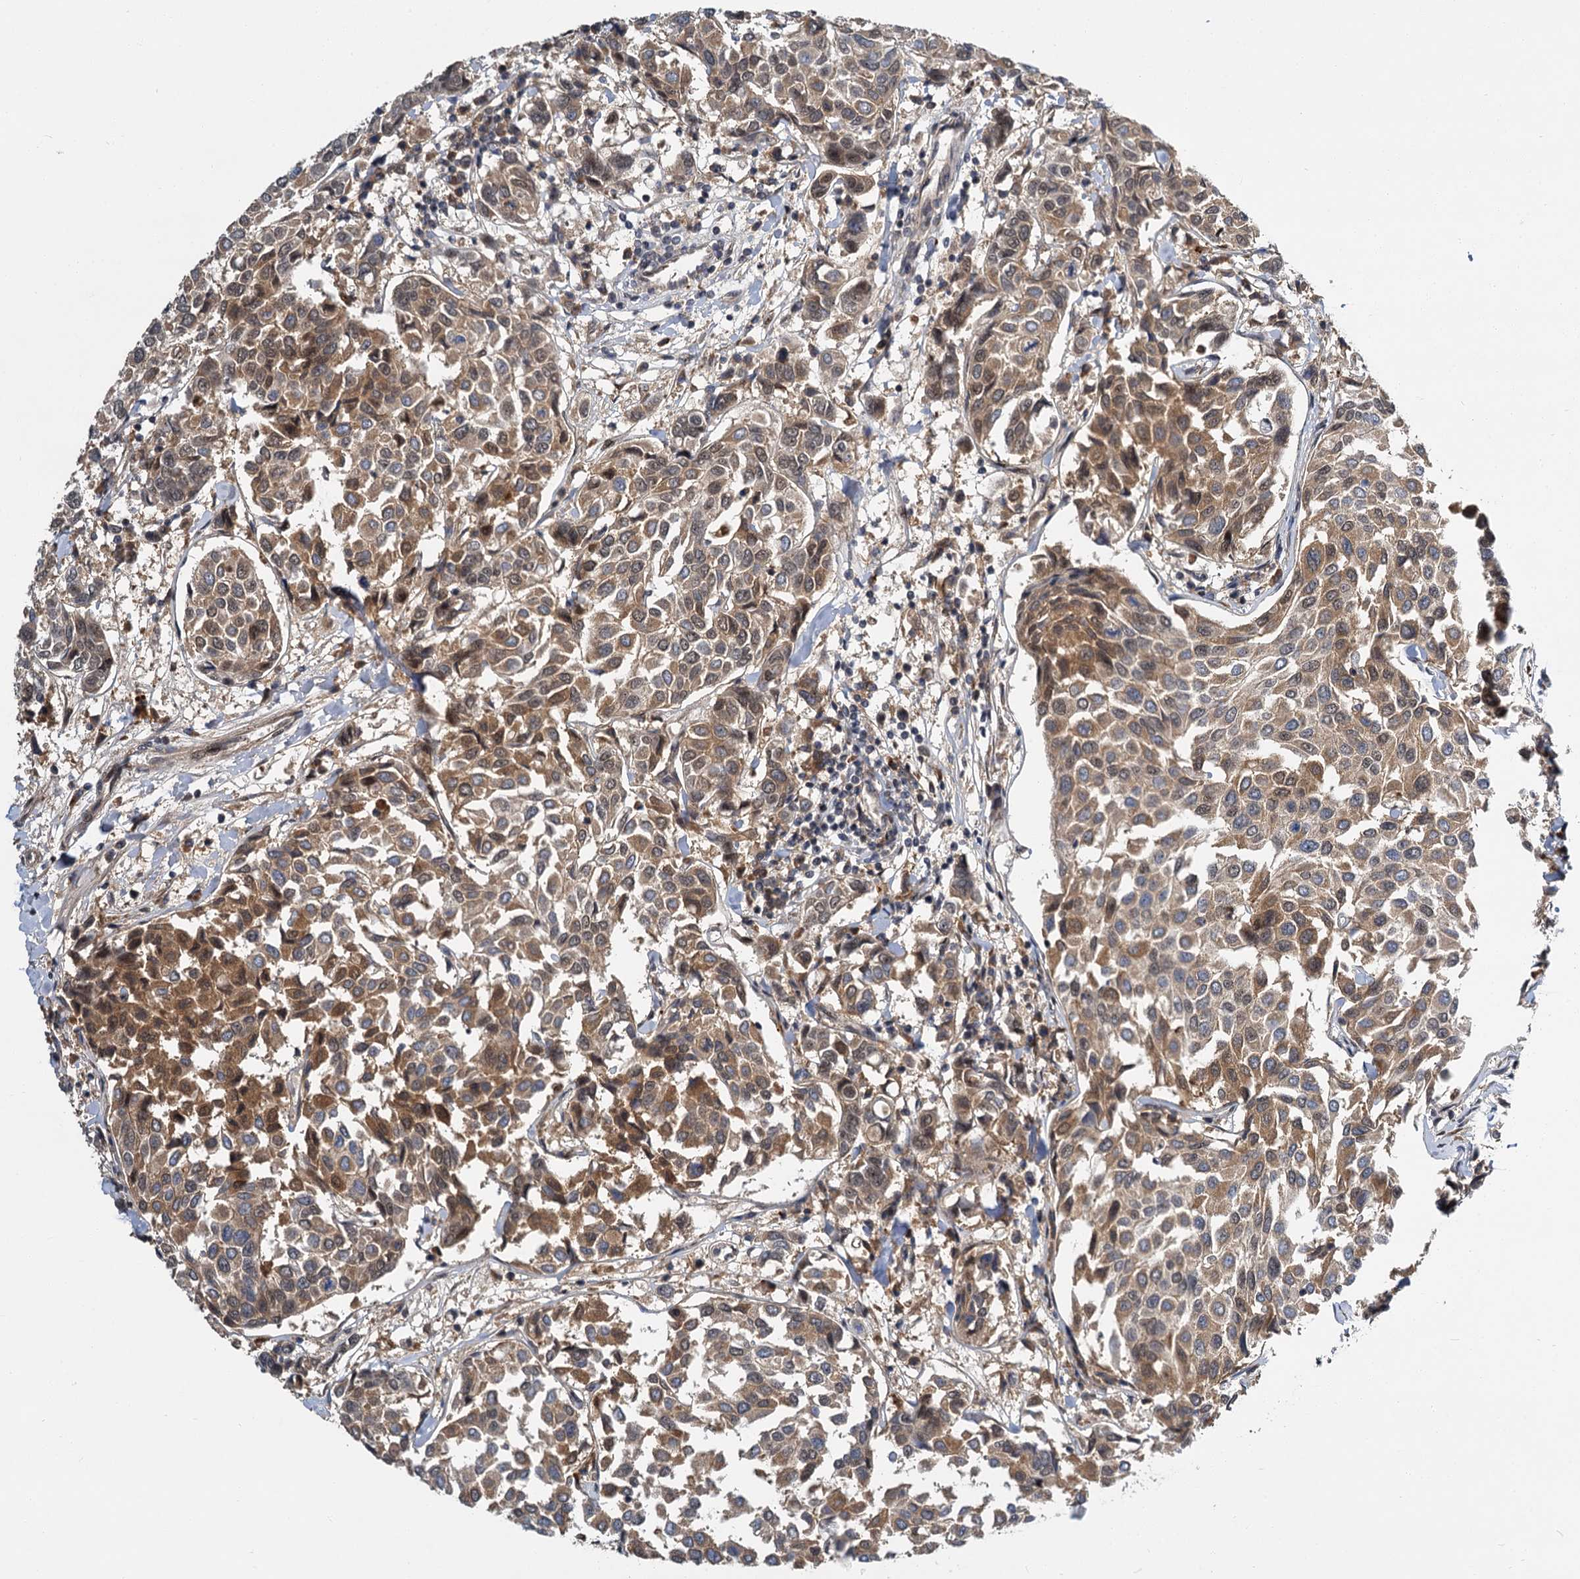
{"staining": {"intensity": "moderate", "quantity": ">75%", "location": "cytoplasmic/membranous,nuclear"}, "tissue": "breast cancer", "cell_type": "Tumor cells", "image_type": "cancer", "snomed": [{"axis": "morphology", "description": "Duct carcinoma"}, {"axis": "topography", "description": "Breast"}], "caption": "Brown immunohistochemical staining in human breast infiltrating ductal carcinoma exhibits moderate cytoplasmic/membranous and nuclear positivity in approximately >75% of tumor cells. (brown staining indicates protein expression, while blue staining denotes nuclei).", "gene": "MBD6", "patient": {"sex": "female", "age": 55}}